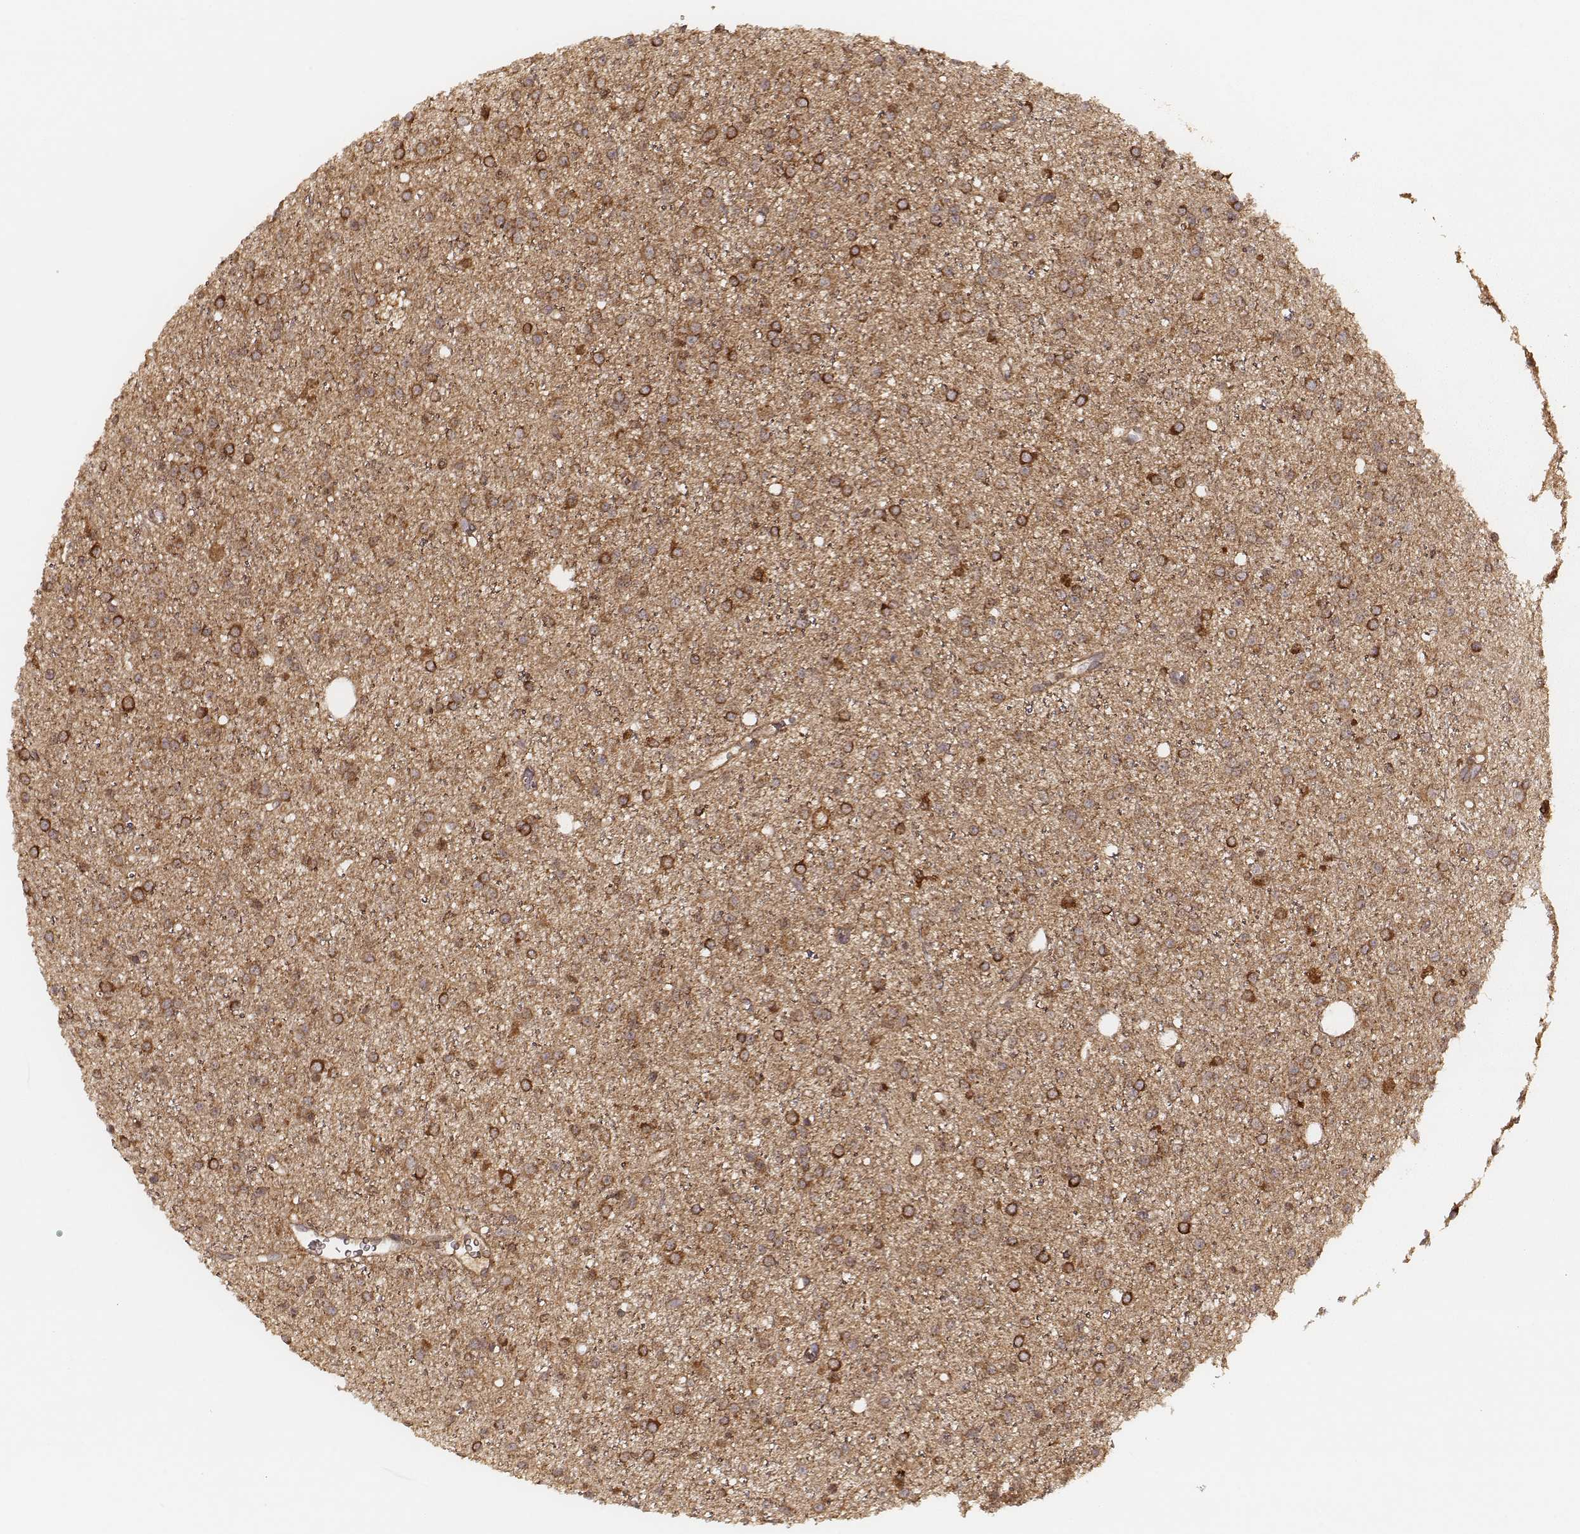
{"staining": {"intensity": "strong", "quantity": ">75%", "location": "cytoplasmic/membranous"}, "tissue": "glioma", "cell_type": "Tumor cells", "image_type": "cancer", "snomed": [{"axis": "morphology", "description": "Glioma, malignant, Low grade"}, {"axis": "topography", "description": "Brain"}], "caption": "Strong cytoplasmic/membranous staining is identified in approximately >75% of tumor cells in glioma. The protein is stained brown, and the nuclei are stained in blue (DAB (3,3'-diaminobenzidine) IHC with brightfield microscopy, high magnification).", "gene": "CARS1", "patient": {"sex": "male", "age": 27}}